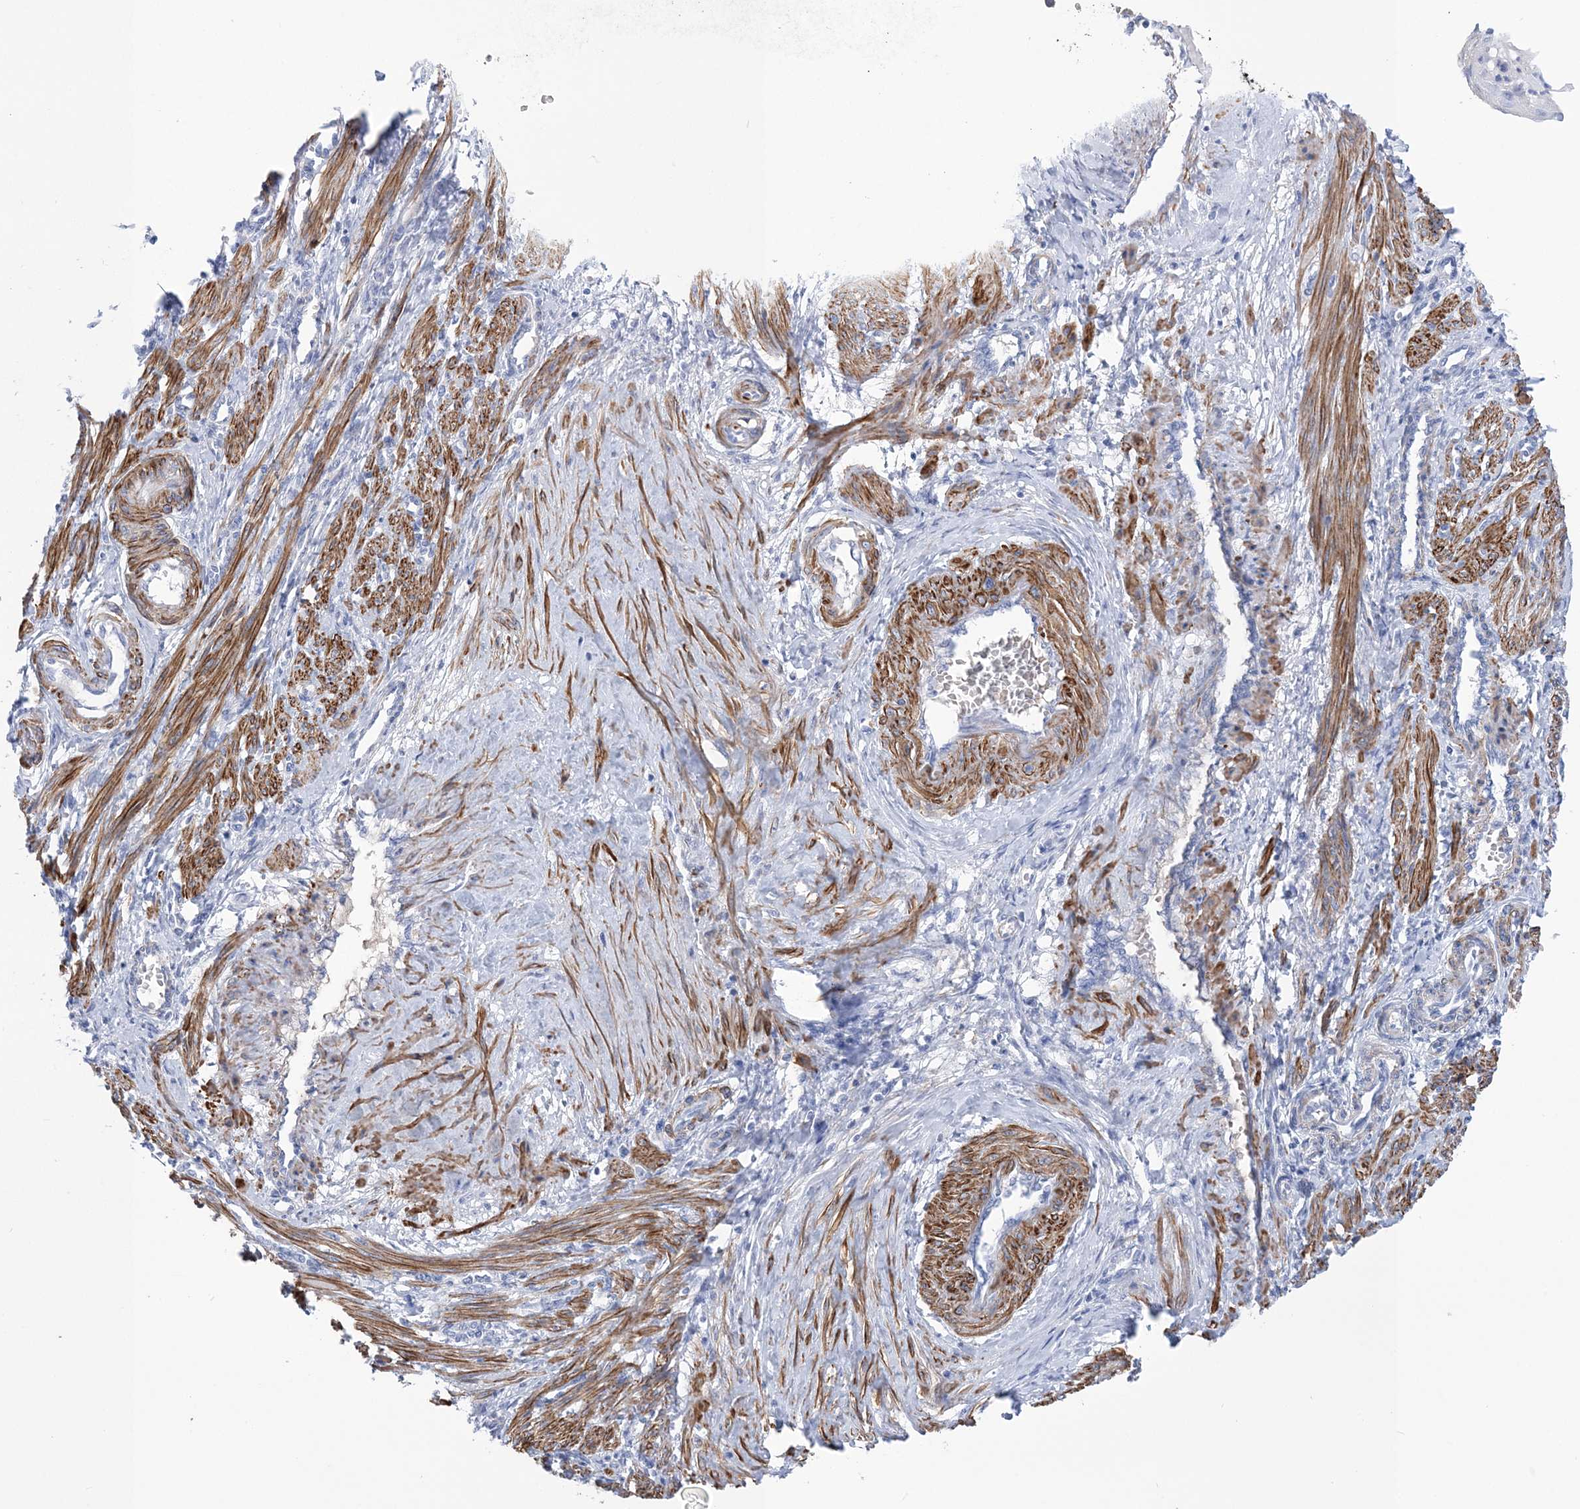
{"staining": {"intensity": "strong", "quantity": ">75%", "location": "cytoplasmic/membranous"}, "tissue": "smooth muscle", "cell_type": "Smooth muscle cells", "image_type": "normal", "snomed": [{"axis": "morphology", "description": "Normal tissue, NOS"}, {"axis": "topography", "description": "Endometrium"}], "caption": "Strong cytoplasmic/membranous protein expression is seen in approximately >75% of smooth muscle cells in smooth muscle. The protein of interest is shown in brown color, while the nuclei are stained blue.", "gene": "WDR74", "patient": {"sex": "female", "age": 33}}